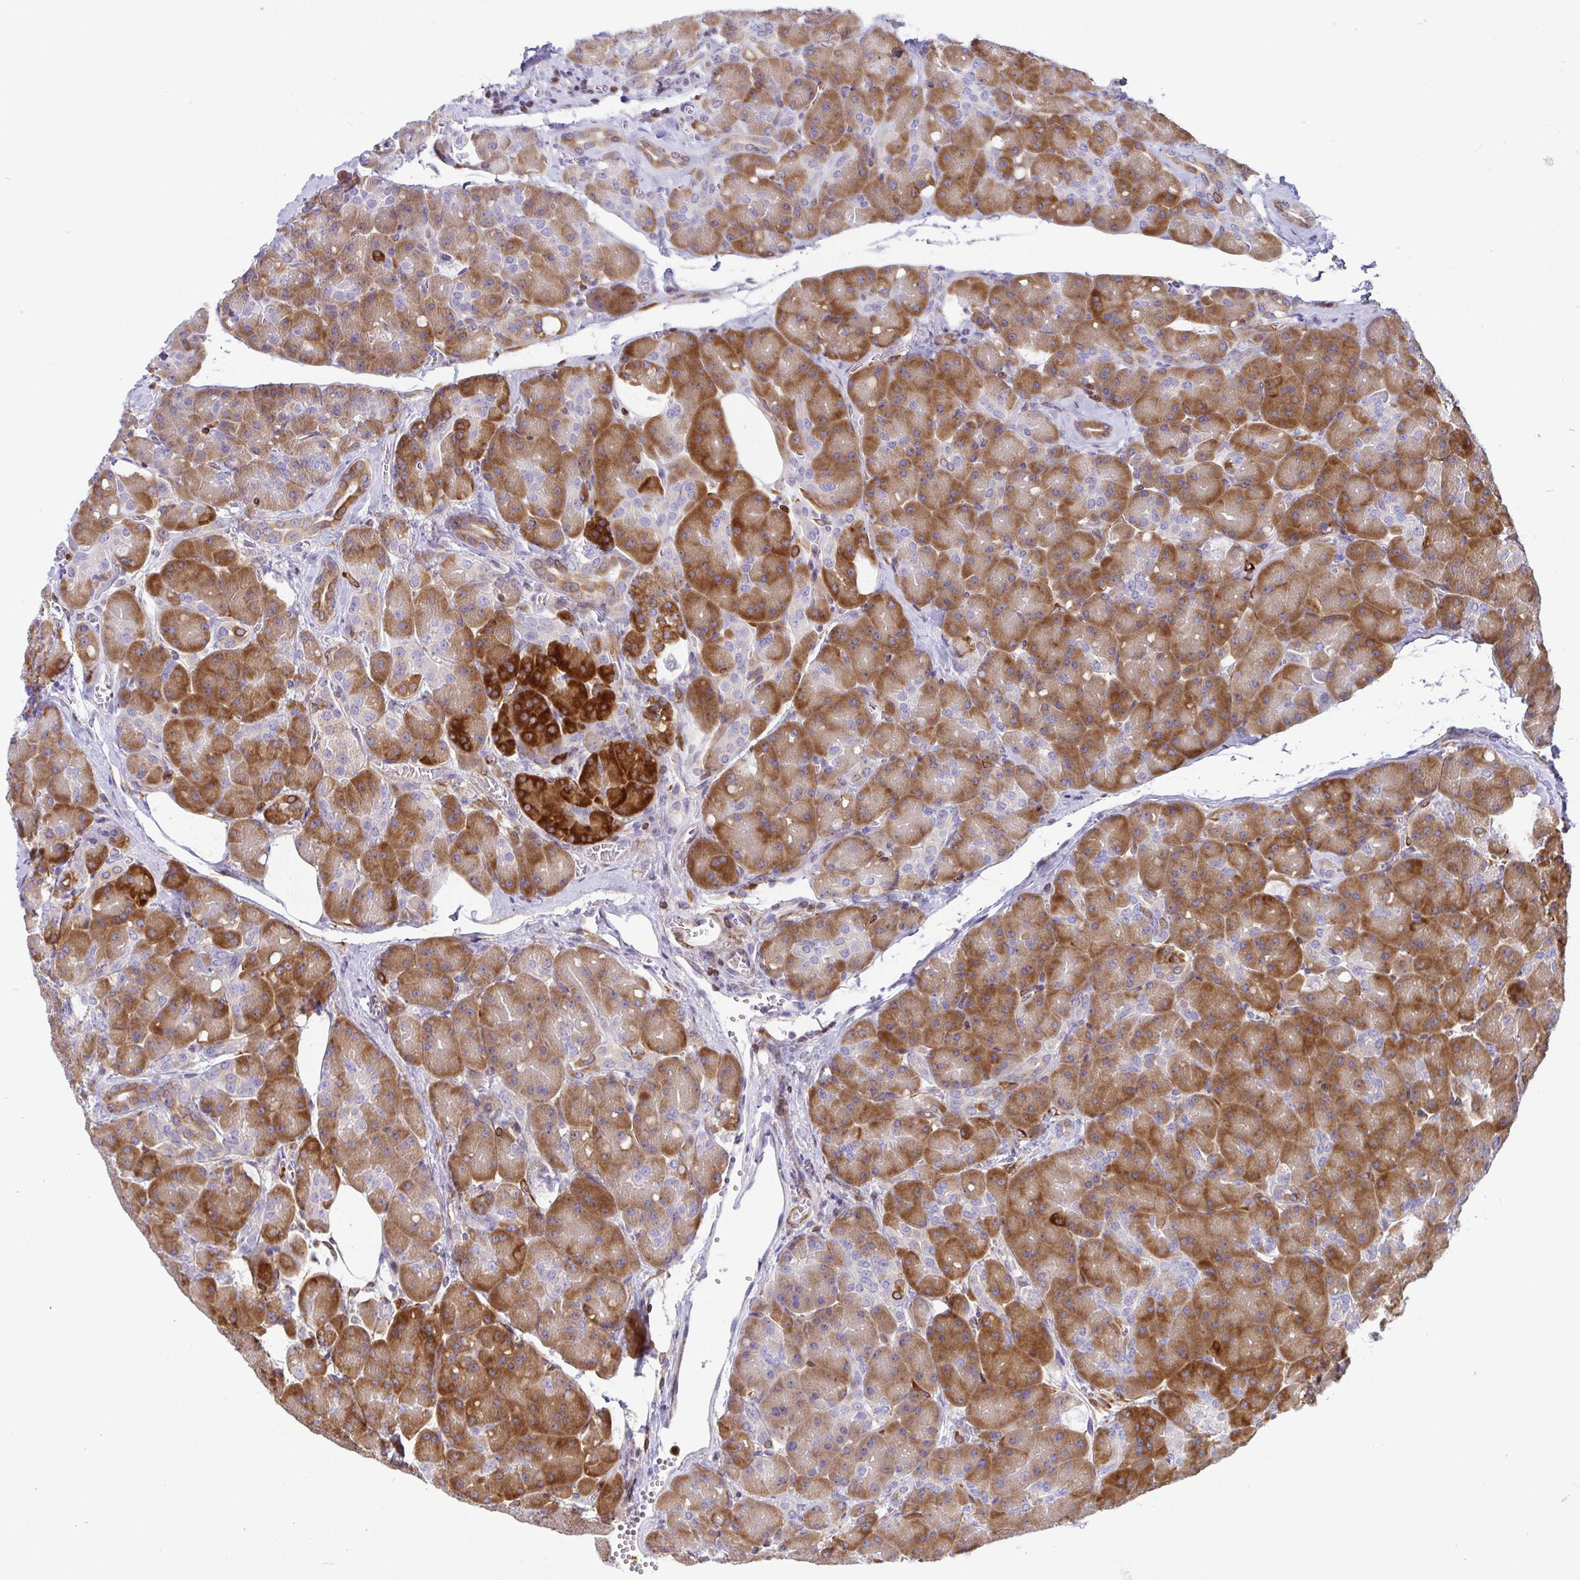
{"staining": {"intensity": "moderate", "quantity": "25%-75%", "location": "cytoplasmic/membranous"}, "tissue": "pancreas", "cell_type": "Exocrine glandular cells", "image_type": "normal", "snomed": [{"axis": "morphology", "description": "Normal tissue, NOS"}, {"axis": "topography", "description": "Pancreas"}], "caption": "DAB immunohistochemical staining of normal pancreas reveals moderate cytoplasmic/membranous protein positivity in approximately 25%-75% of exocrine glandular cells.", "gene": "TP53I11", "patient": {"sex": "male", "age": 55}}